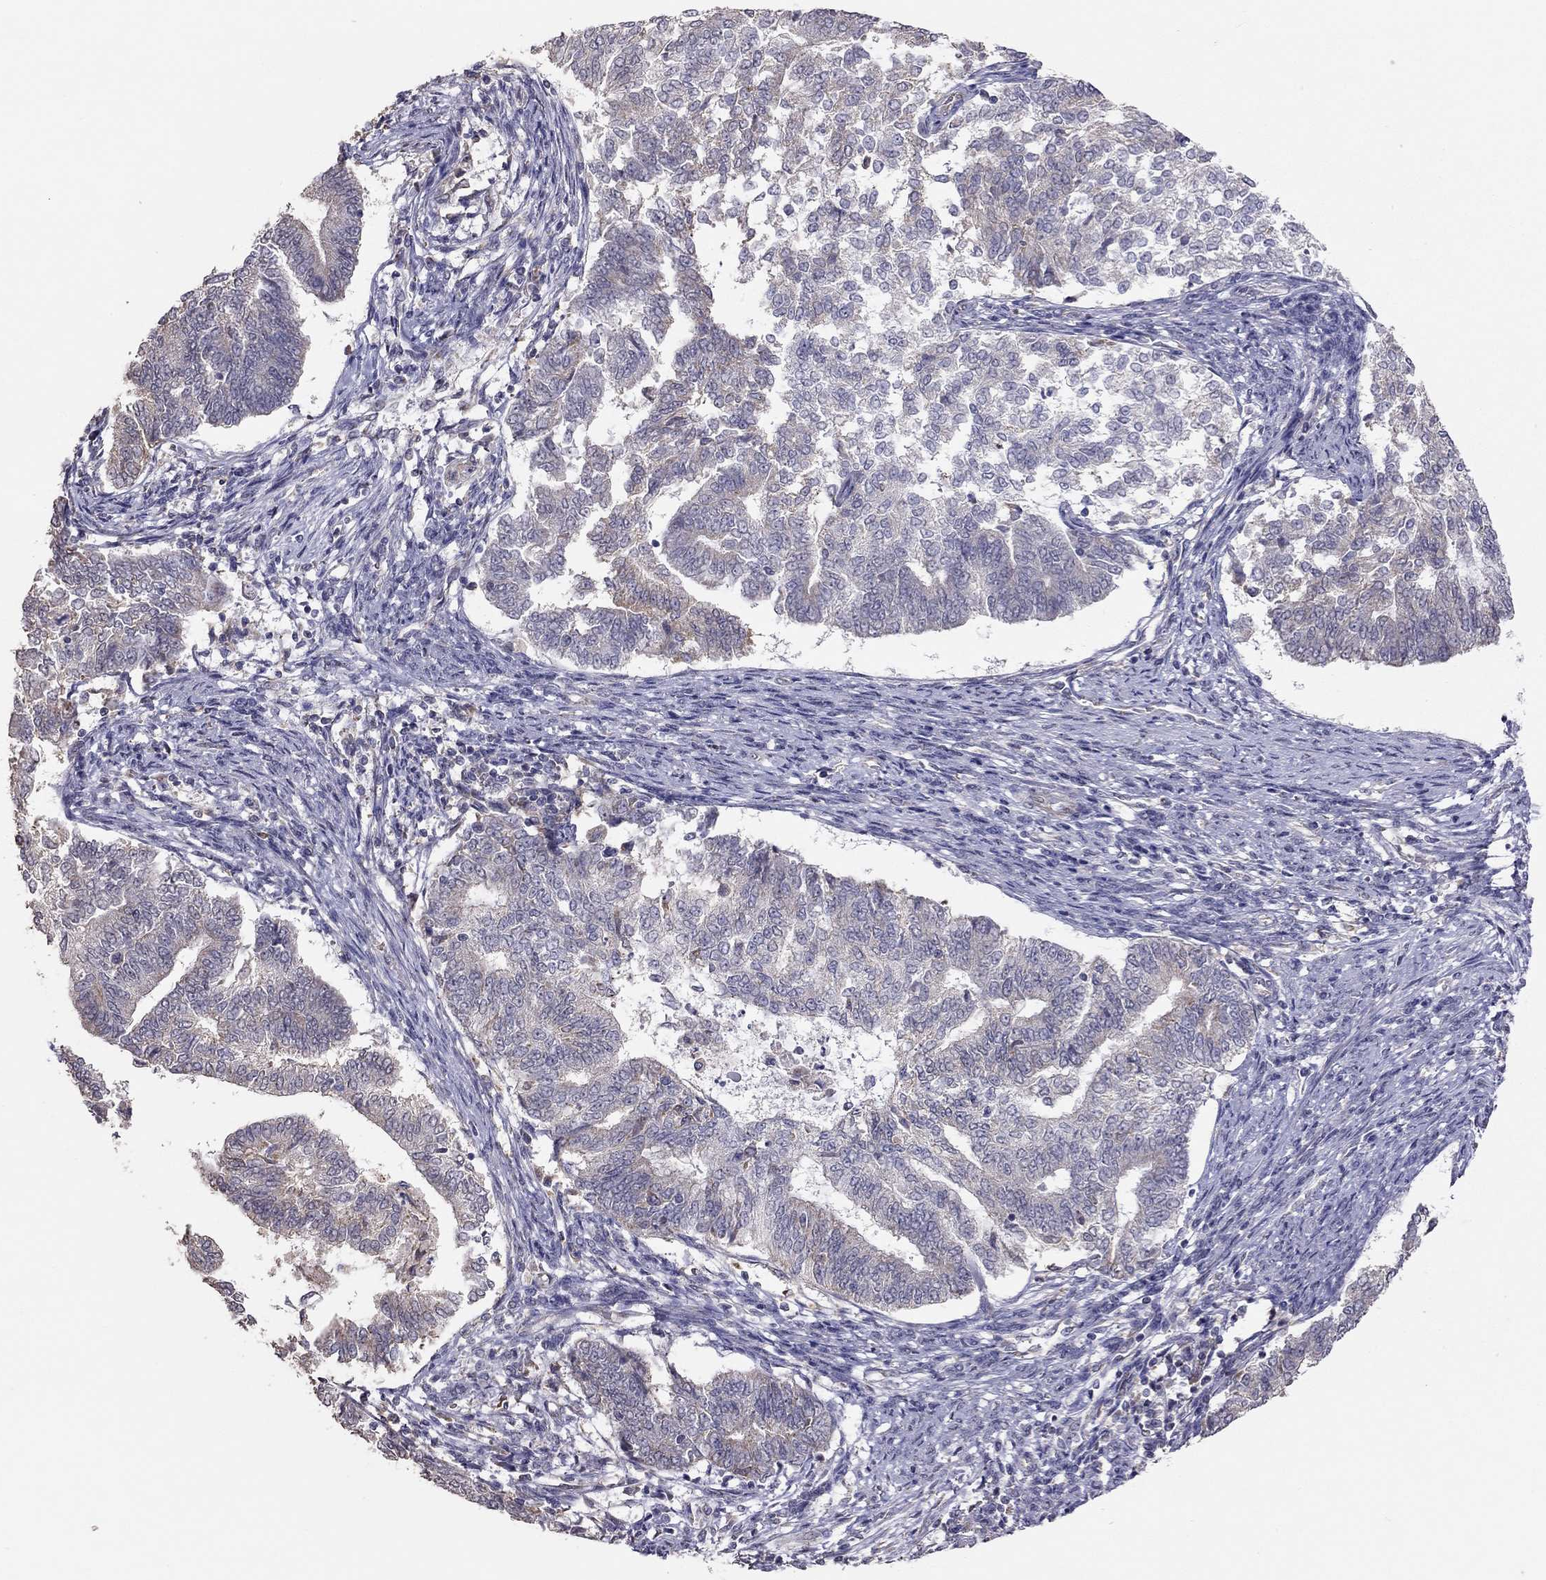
{"staining": {"intensity": "negative", "quantity": "none", "location": "none"}, "tissue": "endometrial cancer", "cell_type": "Tumor cells", "image_type": "cancer", "snomed": [{"axis": "morphology", "description": "Adenocarcinoma, NOS"}, {"axis": "topography", "description": "Endometrium"}], "caption": "DAB (3,3'-diaminobenzidine) immunohistochemical staining of endometrial cancer (adenocarcinoma) demonstrates no significant expression in tumor cells. Nuclei are stained in blue.", "gene": "LRIT3", "patient": {"sex": "female", "age": 65}}